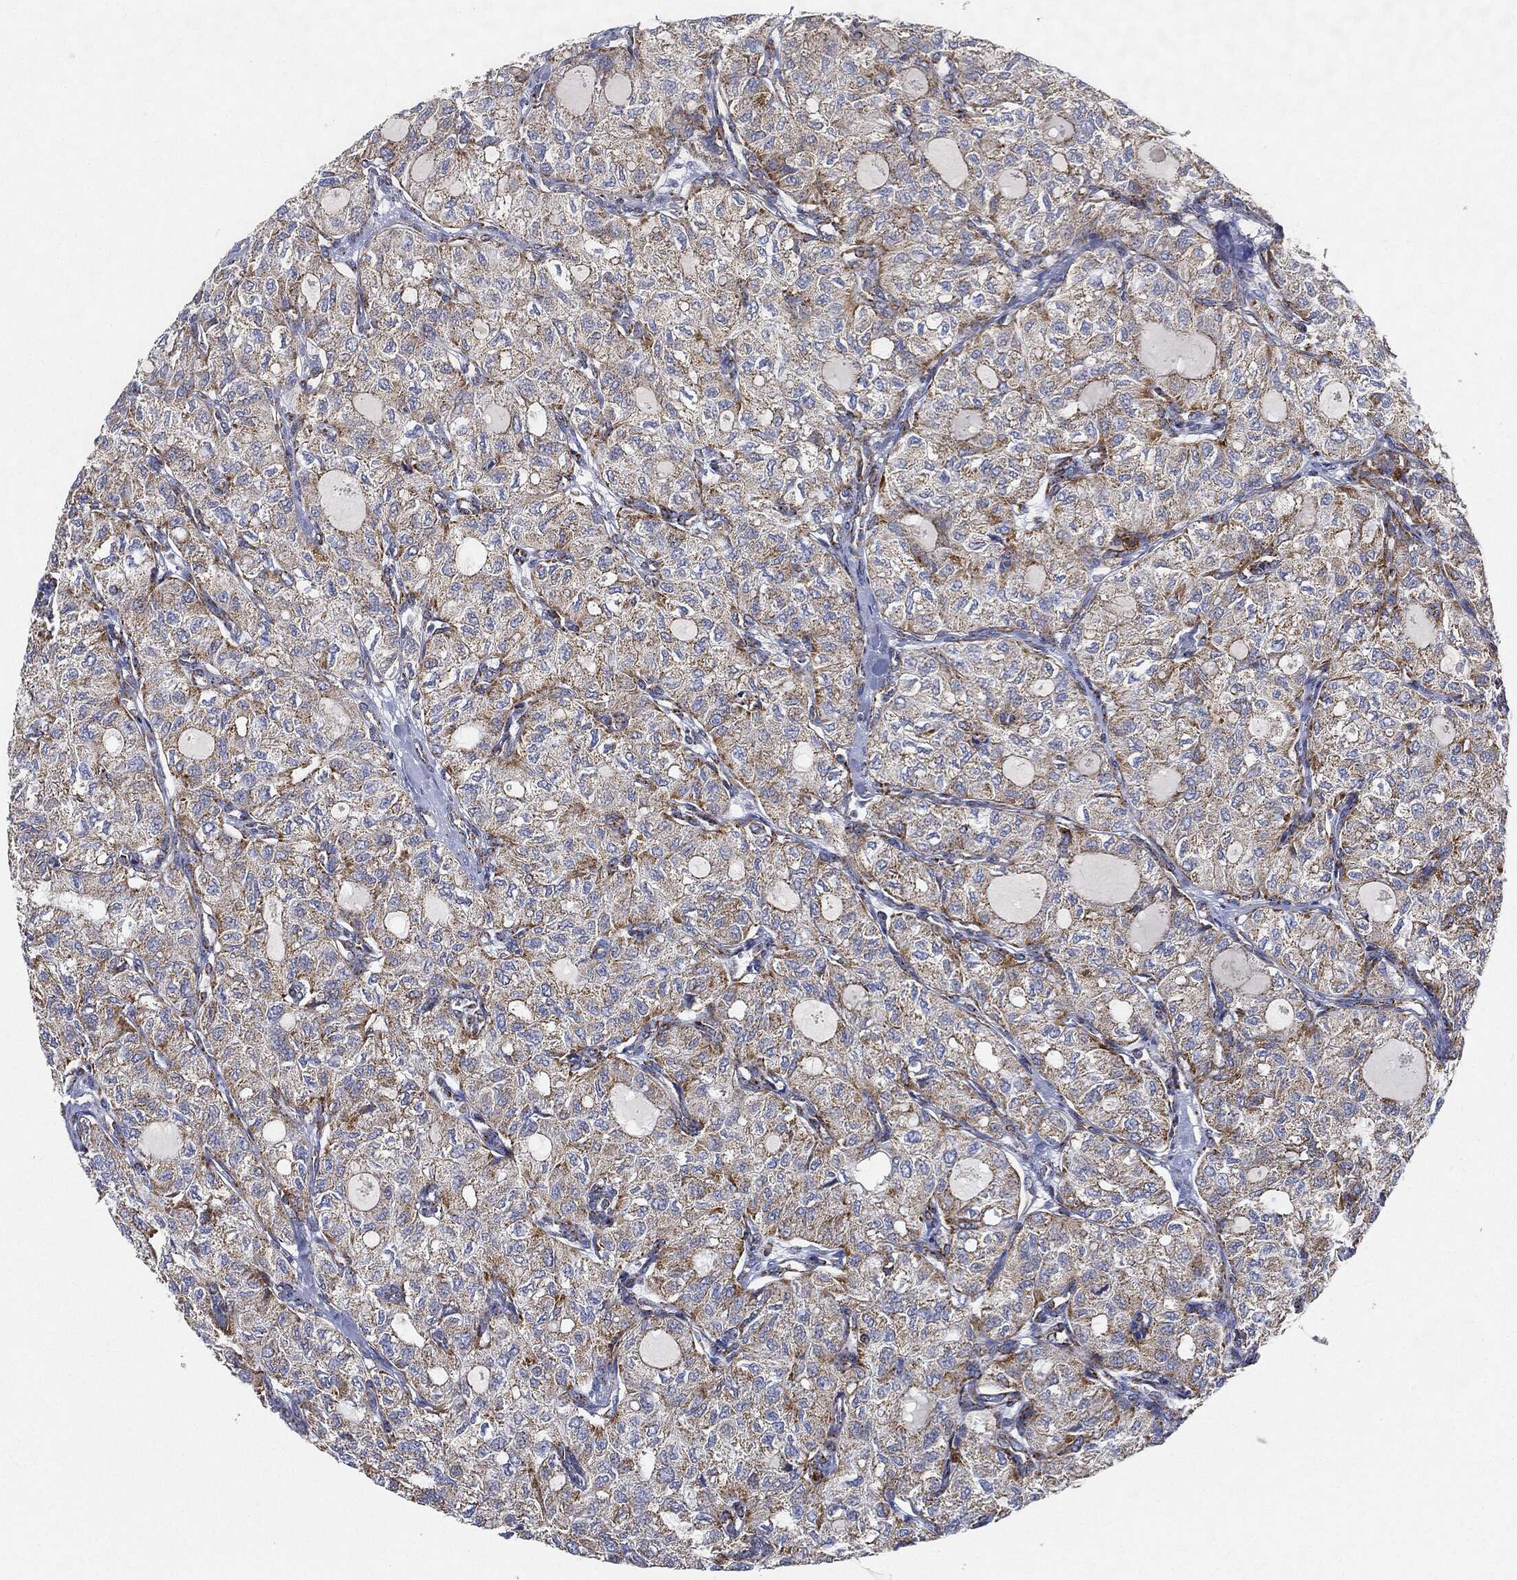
{"staining": {"intensity": "moderate", "quantity": "25%-75%", "location": "cytoplasmic/membranous"}, "tissue": "thyroid cancer", "cell_type": "Tumor cells", "image_type": "cancer", "snomed": [{"axis": "morphology", "description": "Follicular adenoma carcinoma, NOS"}, {"axis": "topography", "description": "Thyroid gland"}], "caption": "DAB (3,3'-diaminobenzidine) immunohistochemical staining of thyroid cancer (follicular adenoma carcinoma) displays moderate cytoplasmic/membranous protein expression in about 25%-75% of tumor cells. (DAB = brown stain, brightfield microscopy at high magnification).", "gene": "CAPN15", "patient": {"sex": "male", "age": 75}}